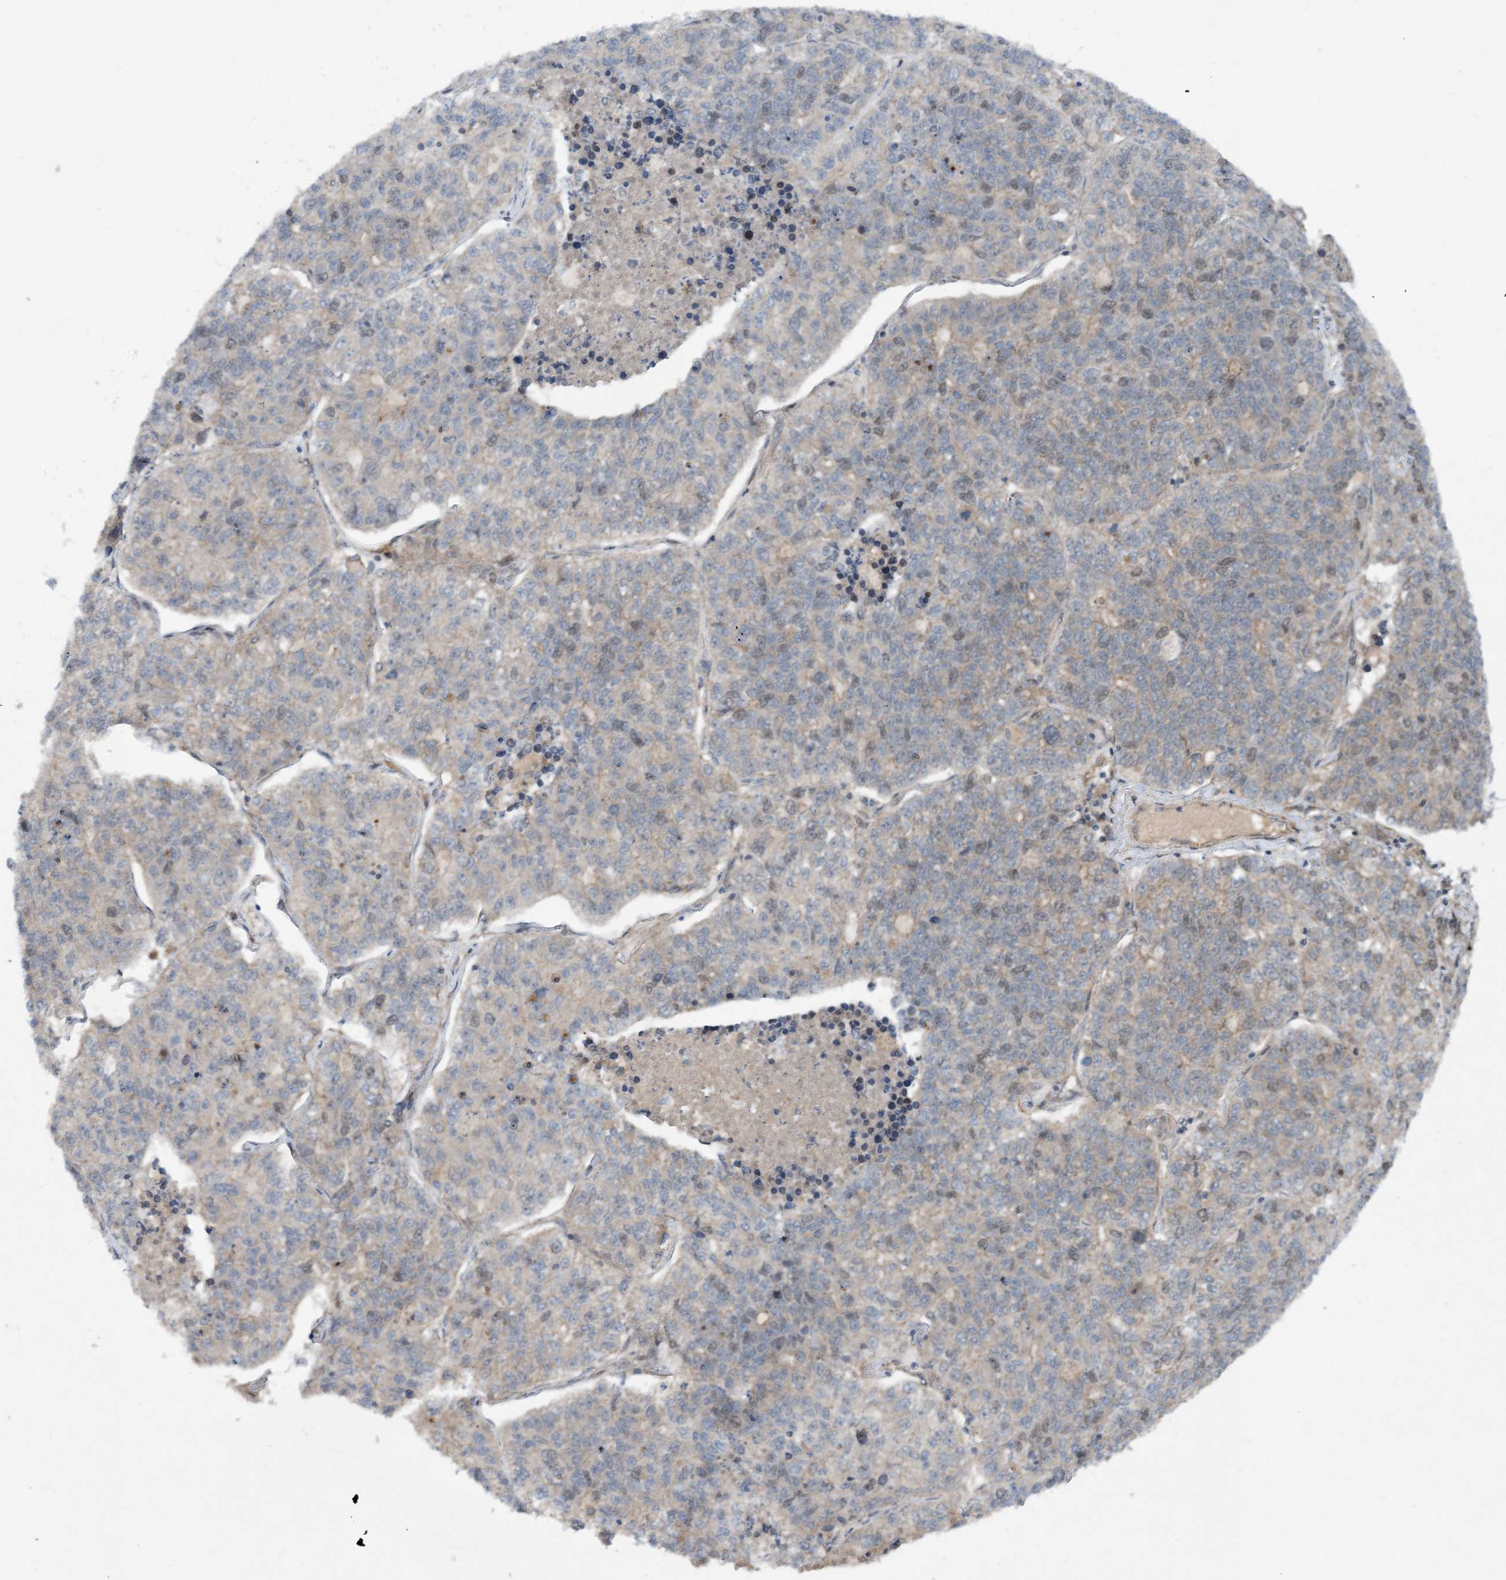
{"staining": {"intensity": "weak", "quantity": "25%-75%", "location": "cytoplasmic/membranous,nuclear"}, "tissue": "lung cancer", "cell_type": "Tumor cells", "image_type": "cancer", "snomed": [{"axis": "morphology", "description": "Adenocarcinoma, NOS"}, {"axis": "topography", "description": "Lung"}], "caption": "Human lung cancer stained with a brown dye demonstrates weak cytoplasmic/membranous and nuclear positive expression in about 25%-75% of tumor cells.", "gene": "HEMK1", "patient": {"sex": "male", "age": 49}}